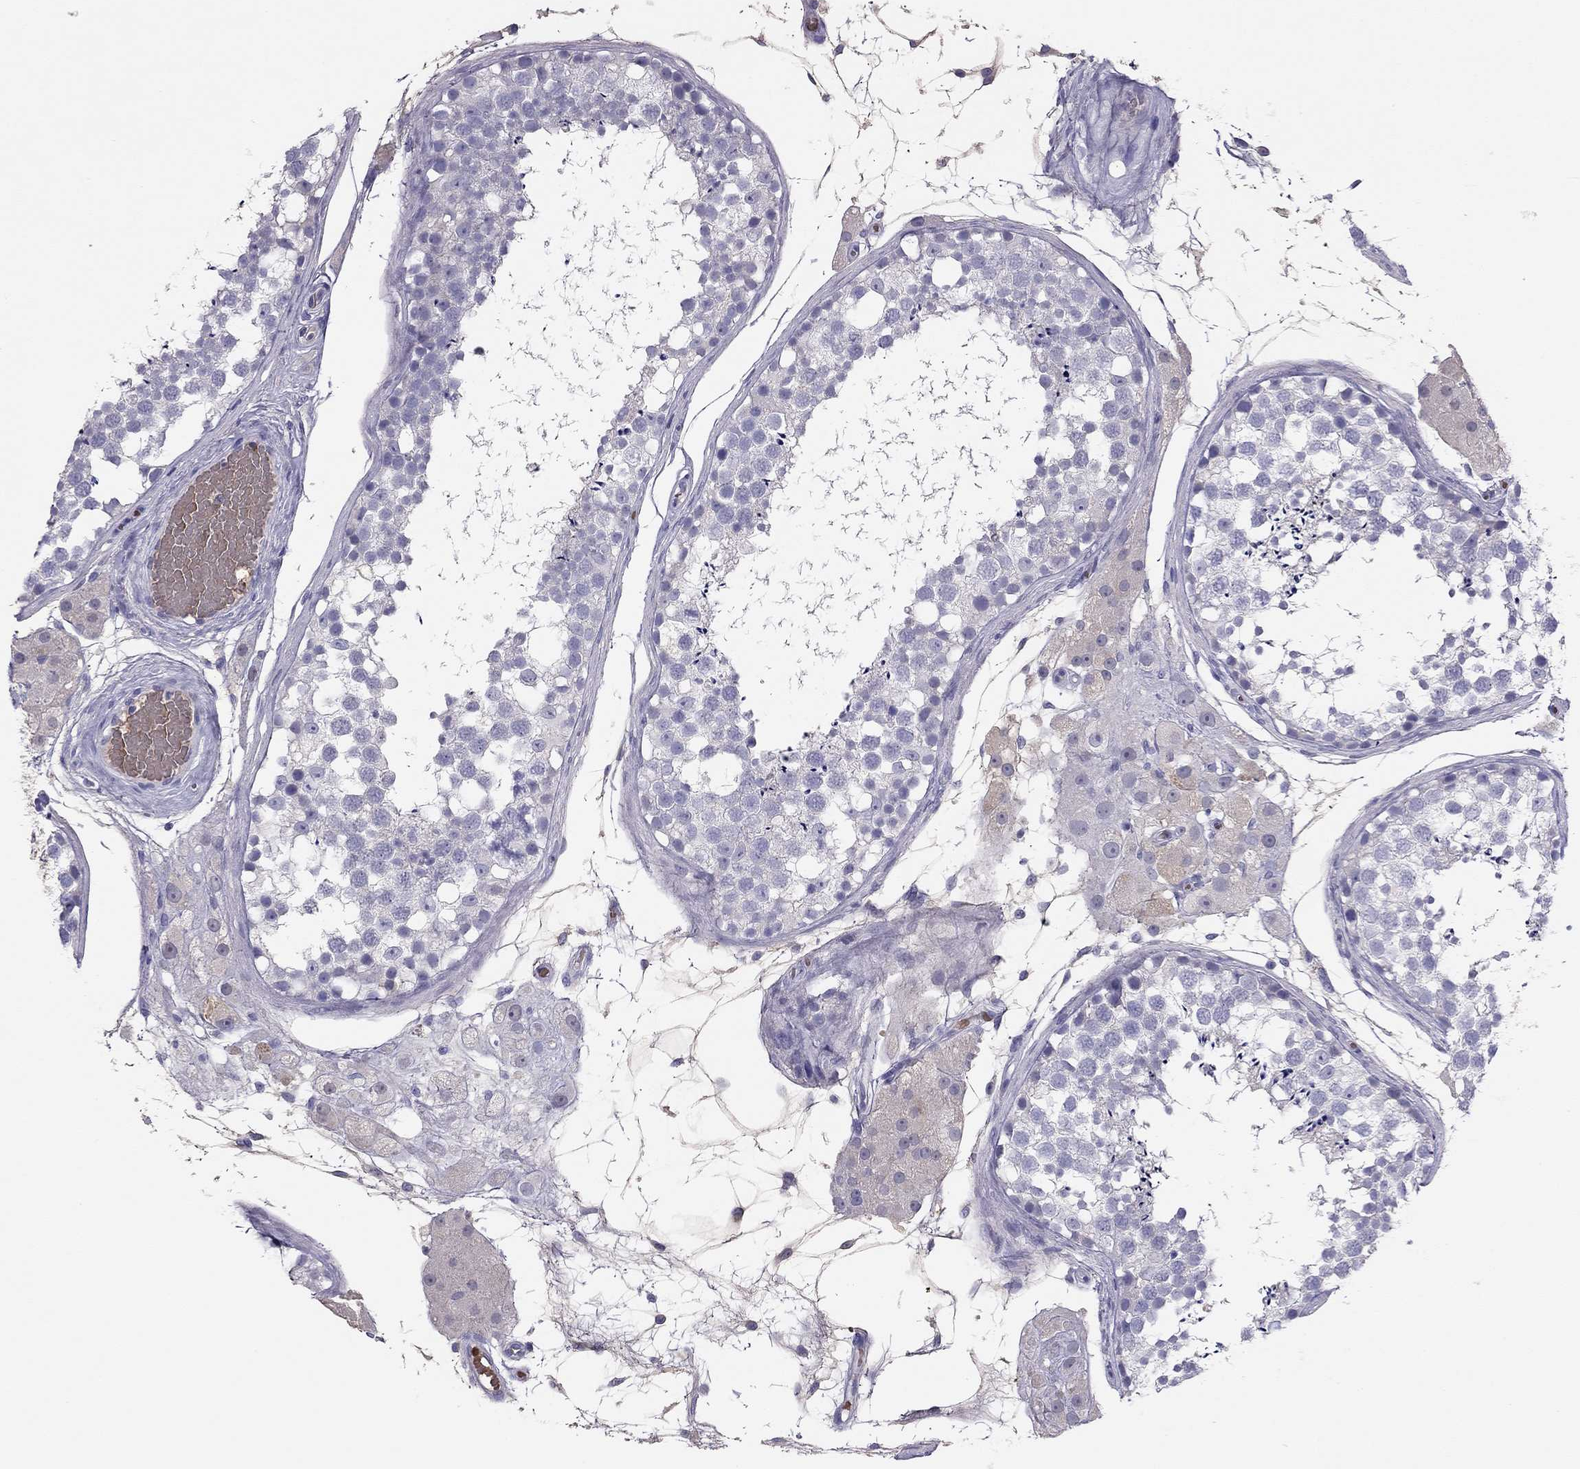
{"staining": {"intensity": "negative", "quantity": "none", "location": "none"}, "tissue": "testis", "cell_type": "Cells in seminiferous ducts", "image_type": "normal", "snomed": [{"axis": "morphology", "description": "Normal tissue, NOS"}, {"axis": "morphology", "description": "Seminoma, NOS"}, {"axis": "topography", "description": "Testis"}], "caption": "Immunohistochemistry histopathology image of normal testis: testis stained with DAB (3,3'-diaminobenzidine) shows no significant protein expression in cells in seminiferous ducts.", "gene": "RHCE", "patient": {"sex": "male", "age": 65}}